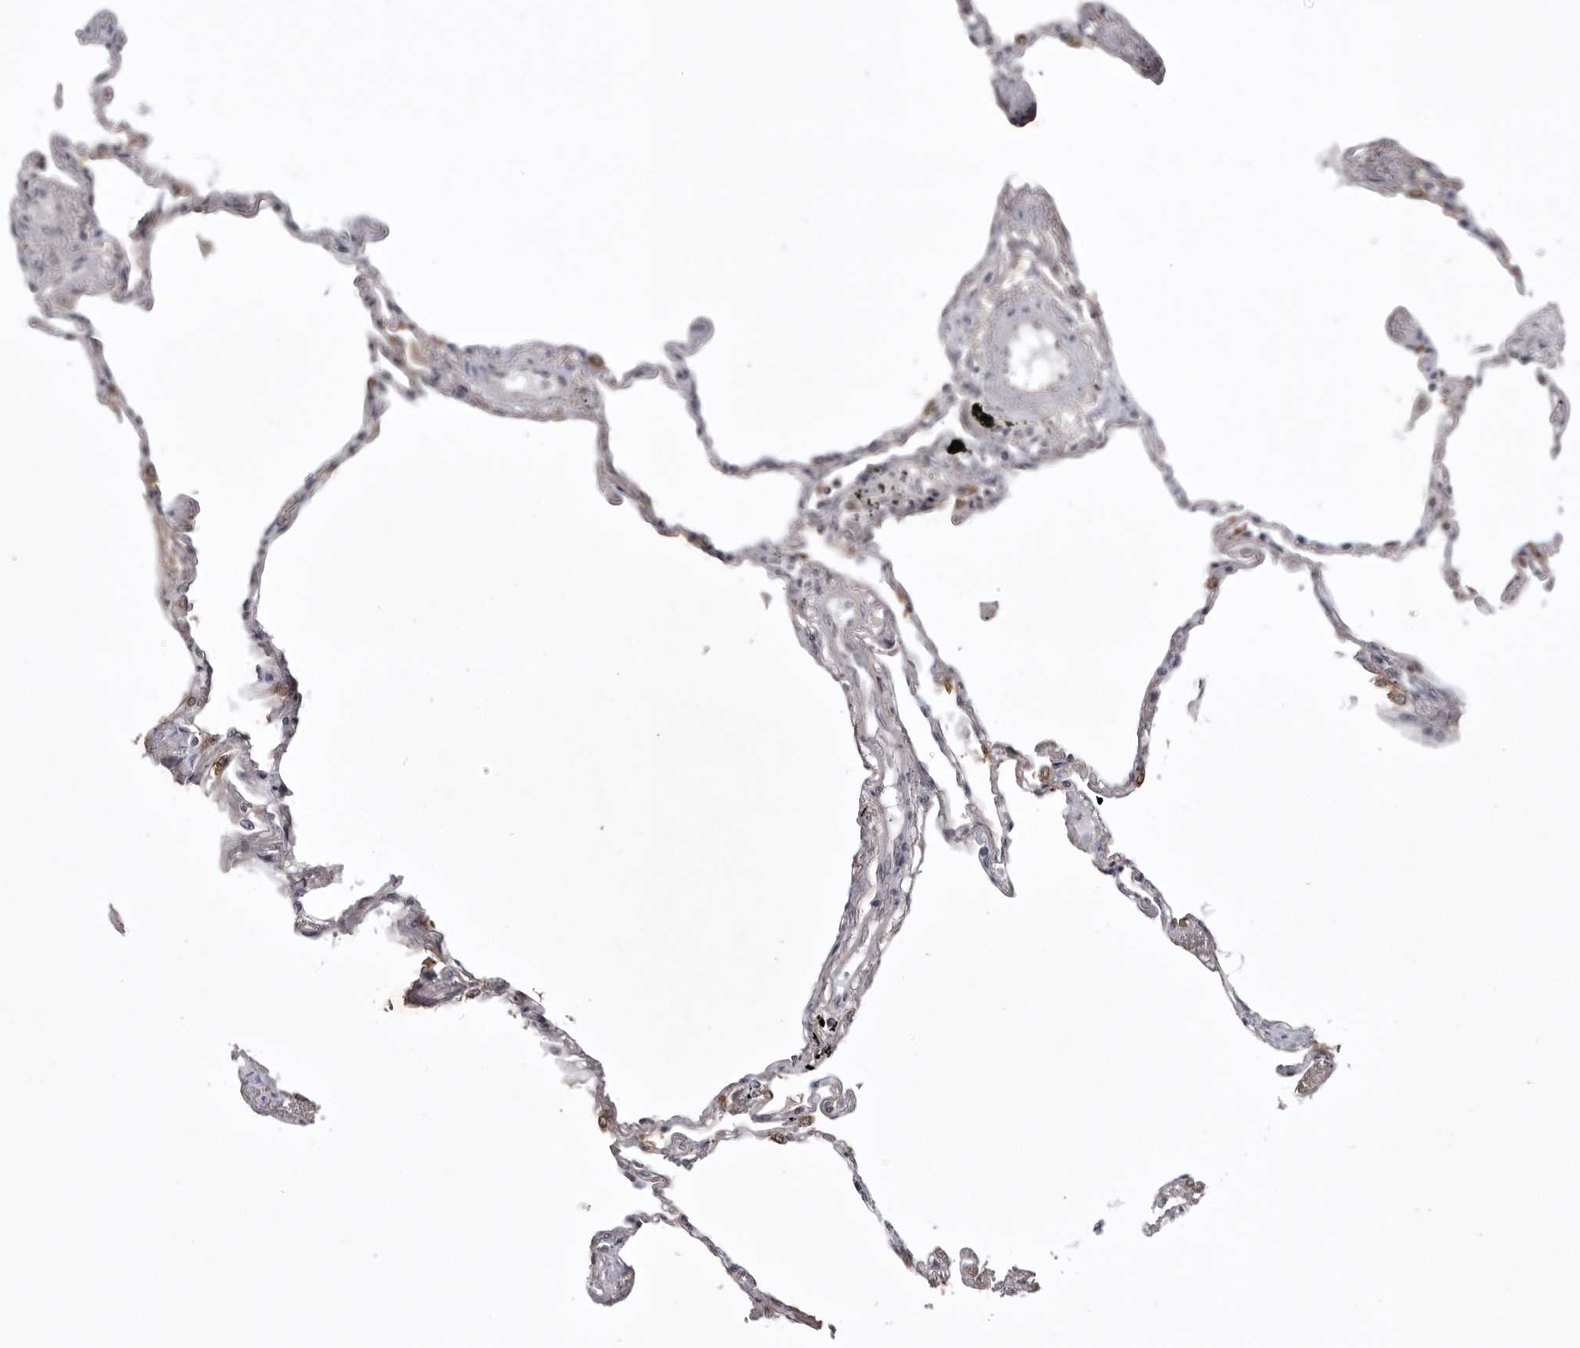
{"staining": {"intensity": "moderate", "quantity": "25%-75%", "location": "cytoplasmic/membranous"}, "tissue": "lung", "cell_type": "Alveolar cells", "image_type": "normal", "snomed": [{"axis": "morphology", "description": "Normal tissue, NOS"}, {"axis": "topography", "description": "Lung"}], "caption": "Alveolar cells reveal moderate cytoplasmic/membranous positivity in about 25%-75% of cells in benign lung.", "gene": "USP43", "patient": {"sex": "female", "age": 67}}